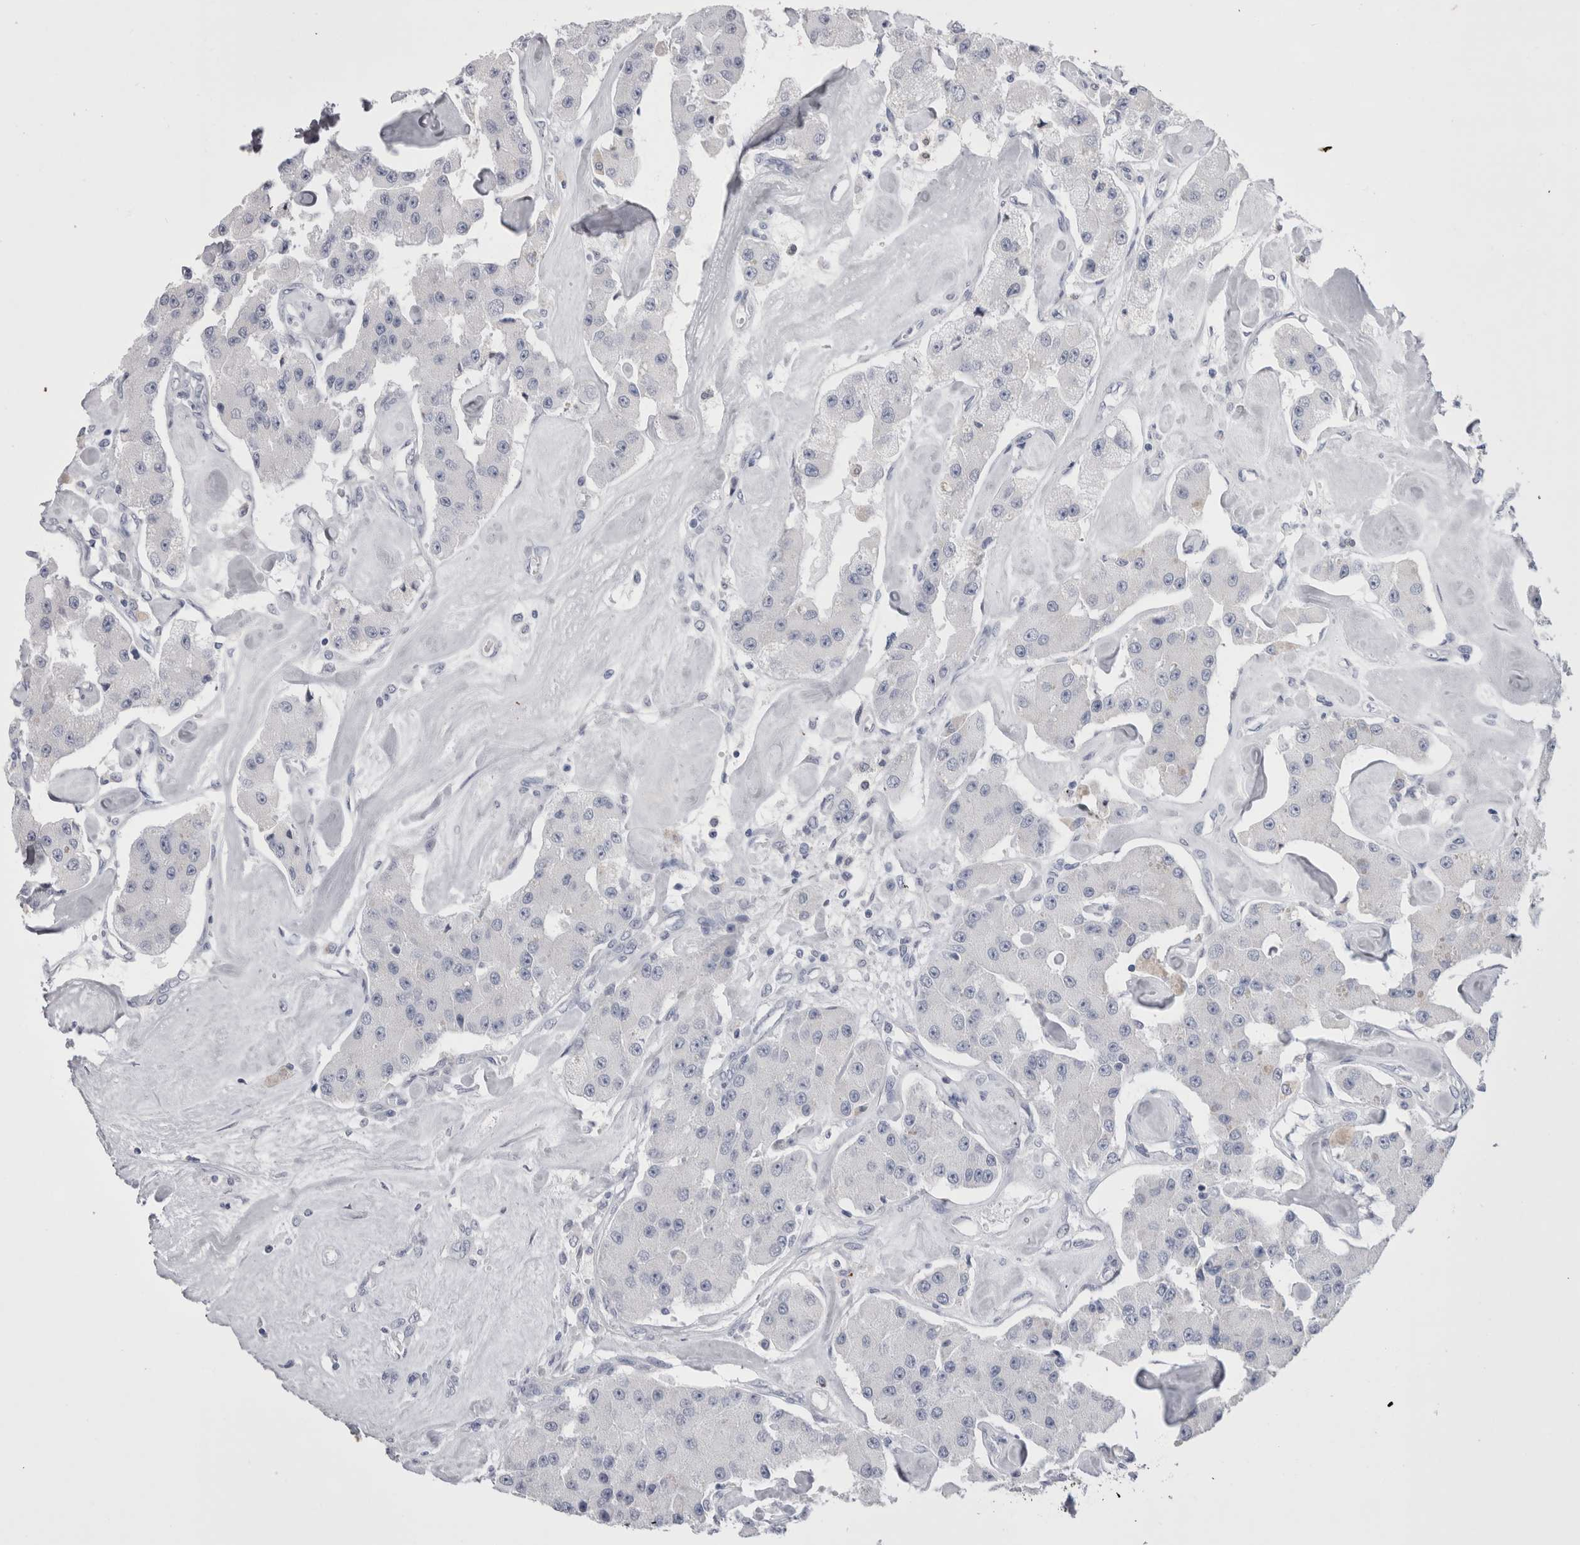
{"staining": {"intensity": "negative", "quantity": "none", "location": "none"}, "tissue": "carcinoid", "cell_type": "Tumor cells", "image_type": "cancer", "snomed": [{"axis": "morphology", "description": "Carcinoid, malignant, NOS"}, {"axis": "topography", "description": "Pancreas"}], "caption": "A photomicrograph of human carcinoid is negative for staining in tumor cells. (DAB immunohistochemistry, high magnification).", "gene": "PWP2", "patient": {"sex": "male", "age": 41}}